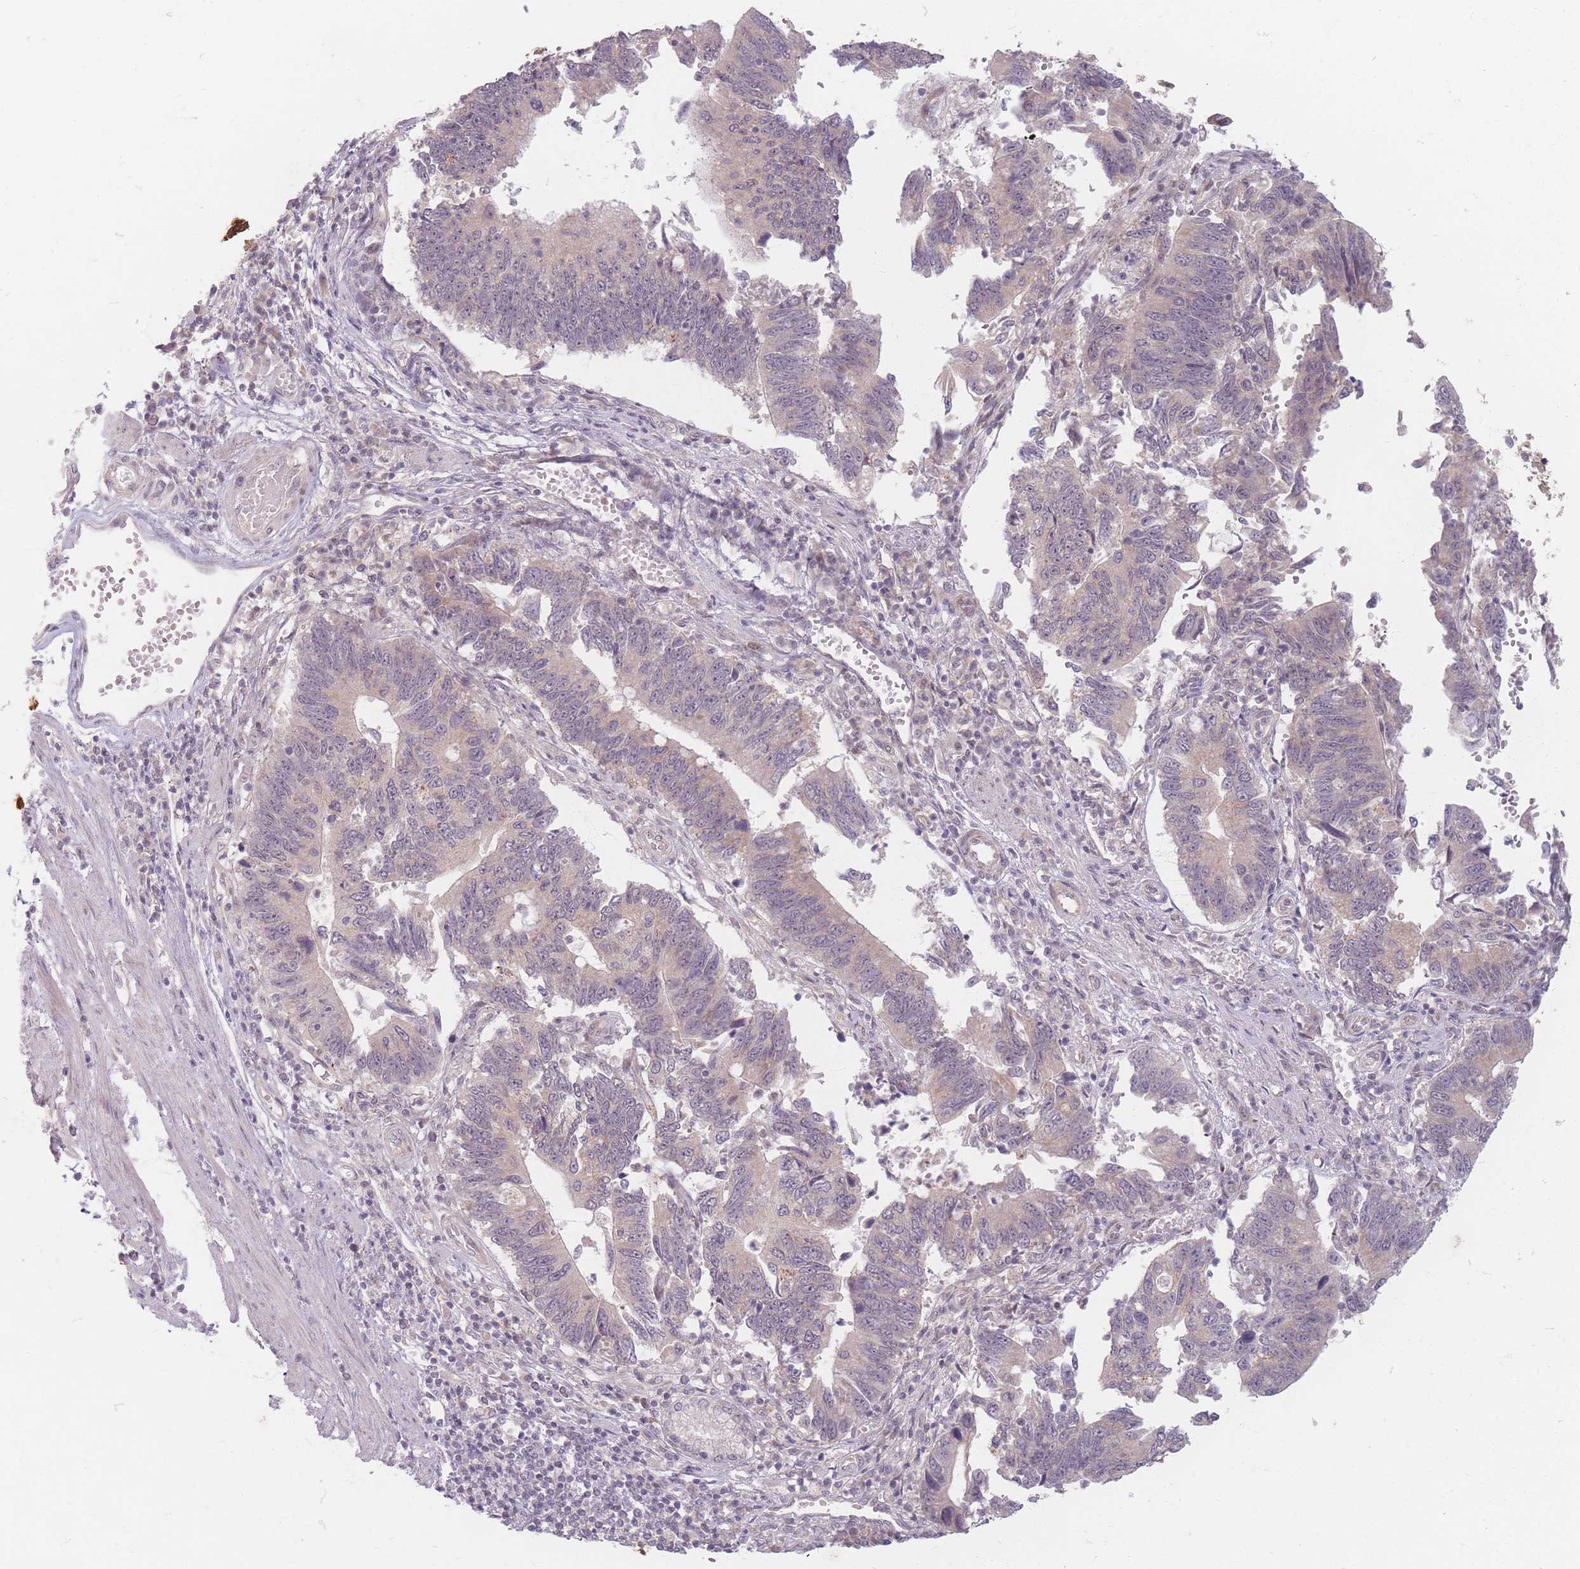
{"staining": {"intensity": "weak", "quantity": "<25%", "location": "cytoplasmic/membranous"}, "tissue": "stomach cancer", "cell_type": "Tumor cells", "image_type": "cancer", "snomed": [{"axis": "morphology", "description": "Adenocarcinoma, NOS"}, {"axis": "topography", "description": "Stomach"}], "caption": "Immunohistochemistry histopathology image of neoplastic tissue: human adenocarcinoma (stomach) stained with DAB (3,3'-diaminobenzidine) demonstrates no significant protein expression in tumor cells.", "gene": "GABRA6", "patient": {"sex": "male", "age": 59}}